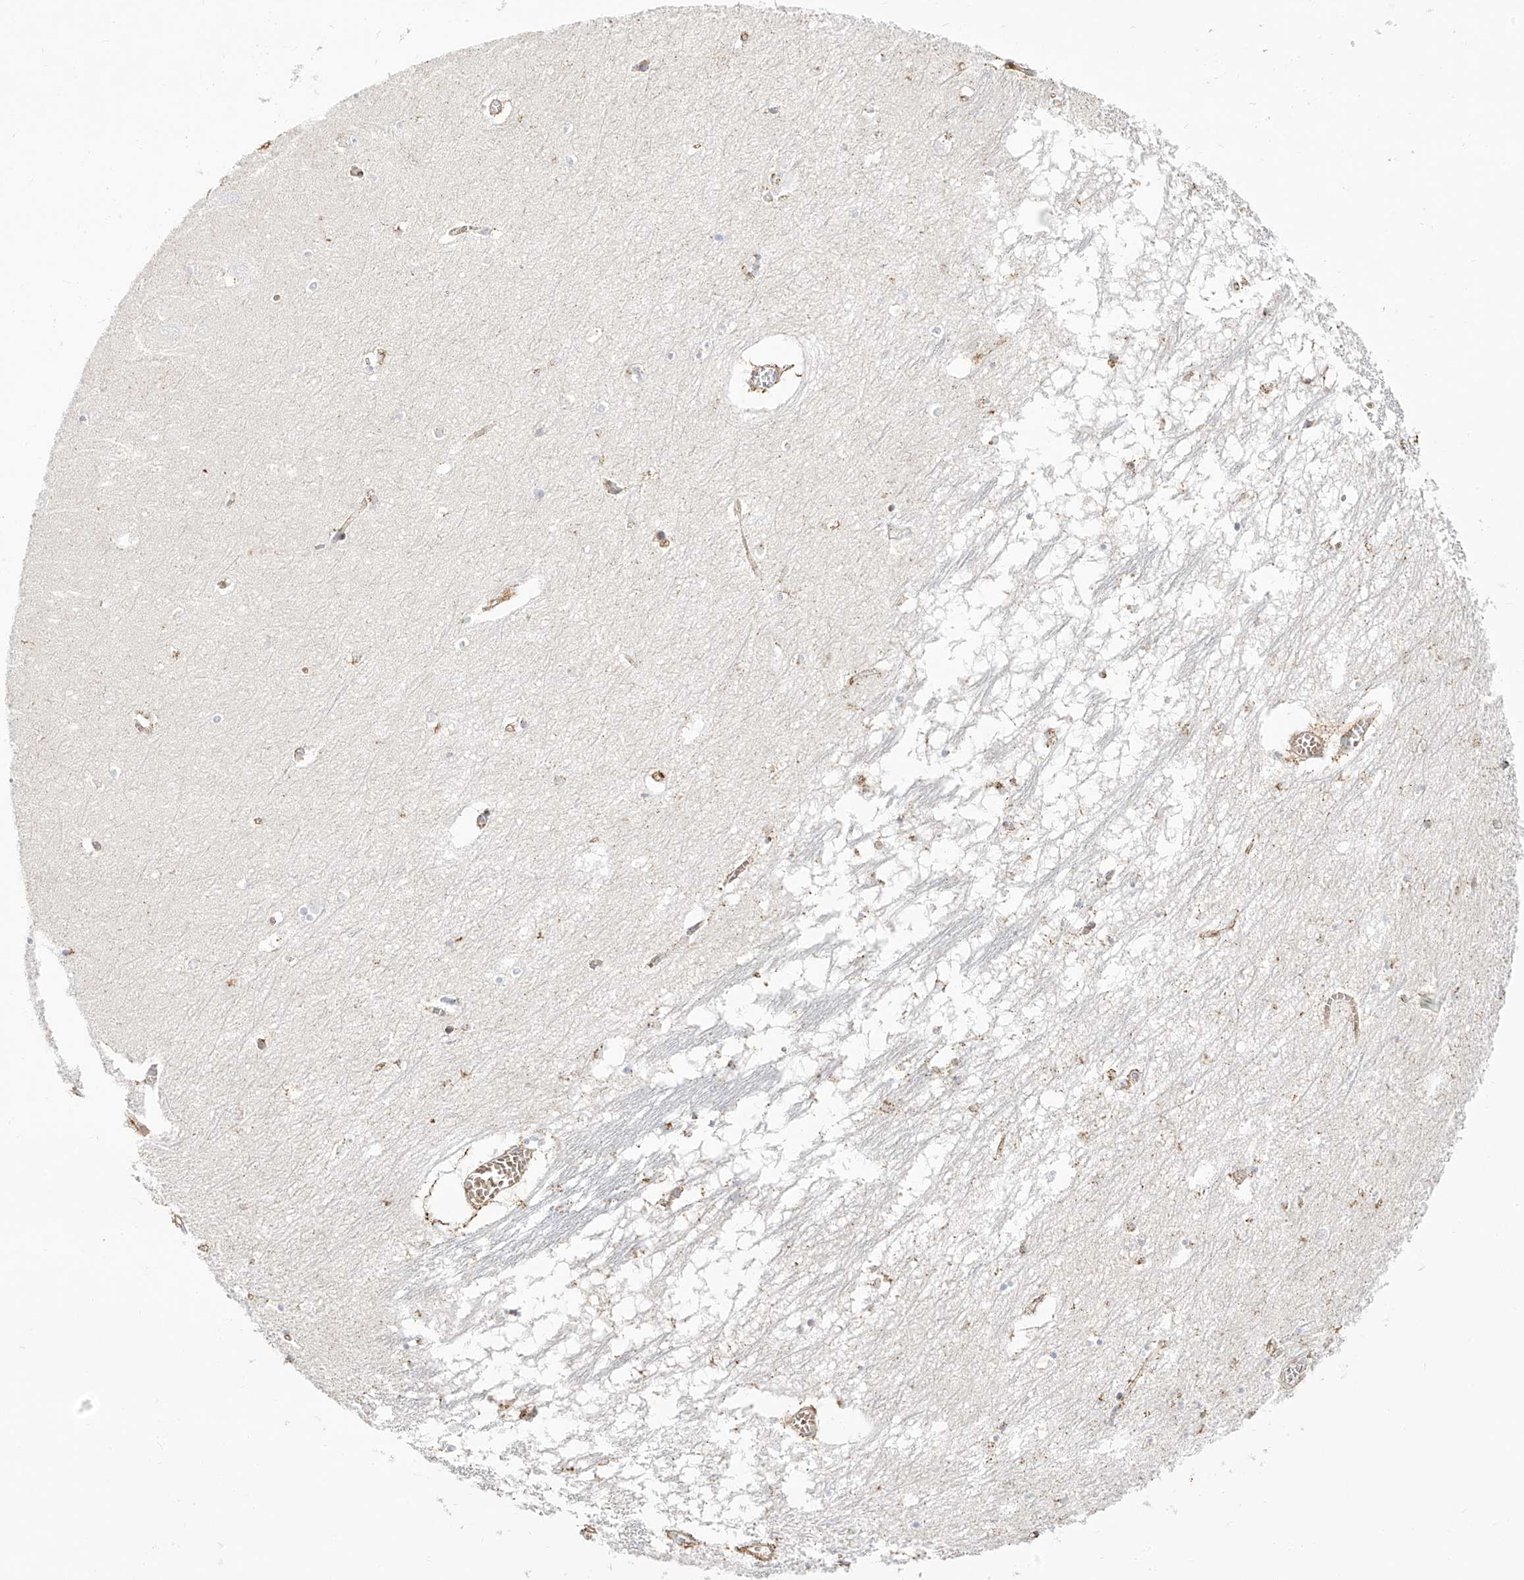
{"staining": {"intensity": "negative", "quantity": "none", "location": "none"}, "tissue": "hippocampus", "cell_type": "Glial cells", "image_type": "normal", "snomed": [{"axis": "morphology", "description": "Normal tissue, NOS"}, {"axis": "topography", "description": "Hippocampus"}], "caption": "DAB (3,3'-diaminobenzidine) immunohistochemical staining of benign human hippocampus shows no significant expression in glial cells. Nuclei are stained in blue.", "gene": "ZGRF1", "patient": {"sex": "male", "age": 70}}